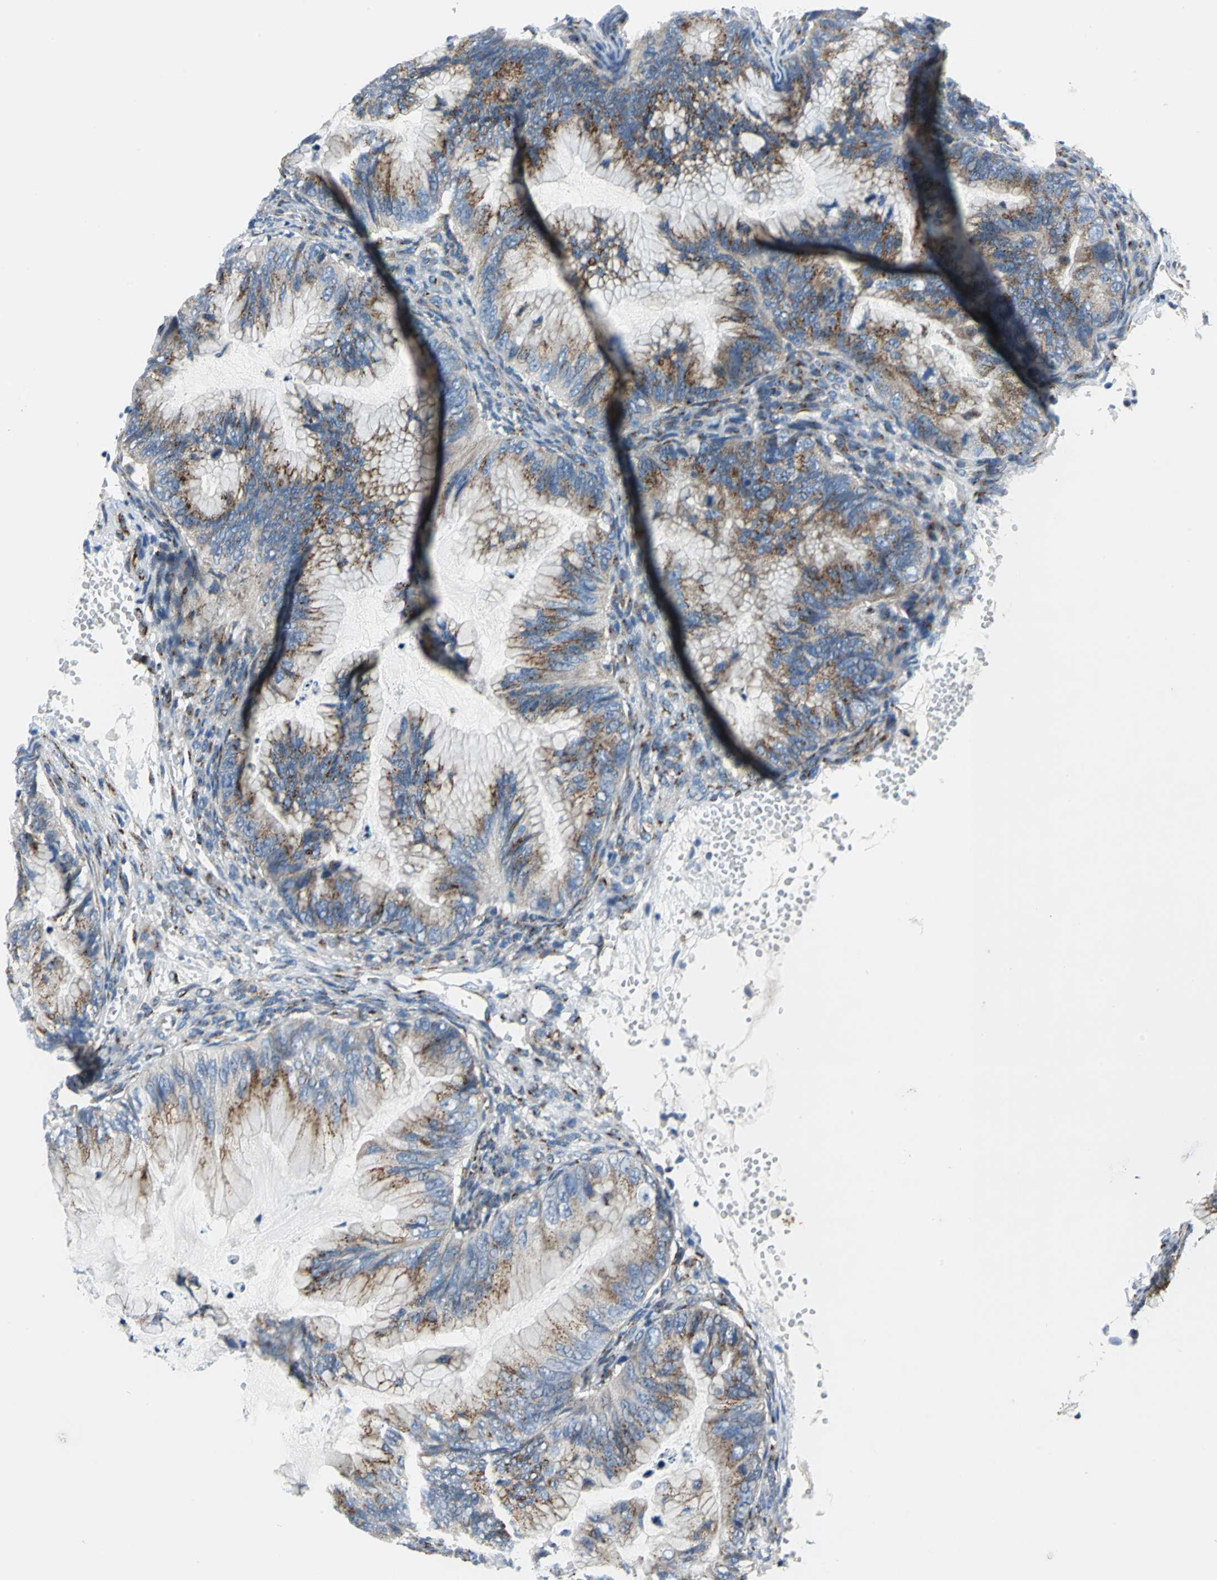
{"staining": {"intensity": "strong", "quantity": ">75%", "location": "cytoplasmic/membranous"}, "tissue": "ovarian cancer", "cell_type": "Tumor cells", "image_type": "cancer", "snomed": [{"axis": "morphology", "description": "Cystadenocarcinoma, mucinous, NOS"}, {"axis": "topography", "description": "Ovary"}], "caption": "Ovarian cancer (mucinous cystadenocarcinoma) stained for a protein (brown) shows strong cytoplasmic/membranous positive expression in approximately >75% of tumor cells.", "gene": "GPR3", "patient": {"sex": "female", "age": 36}}